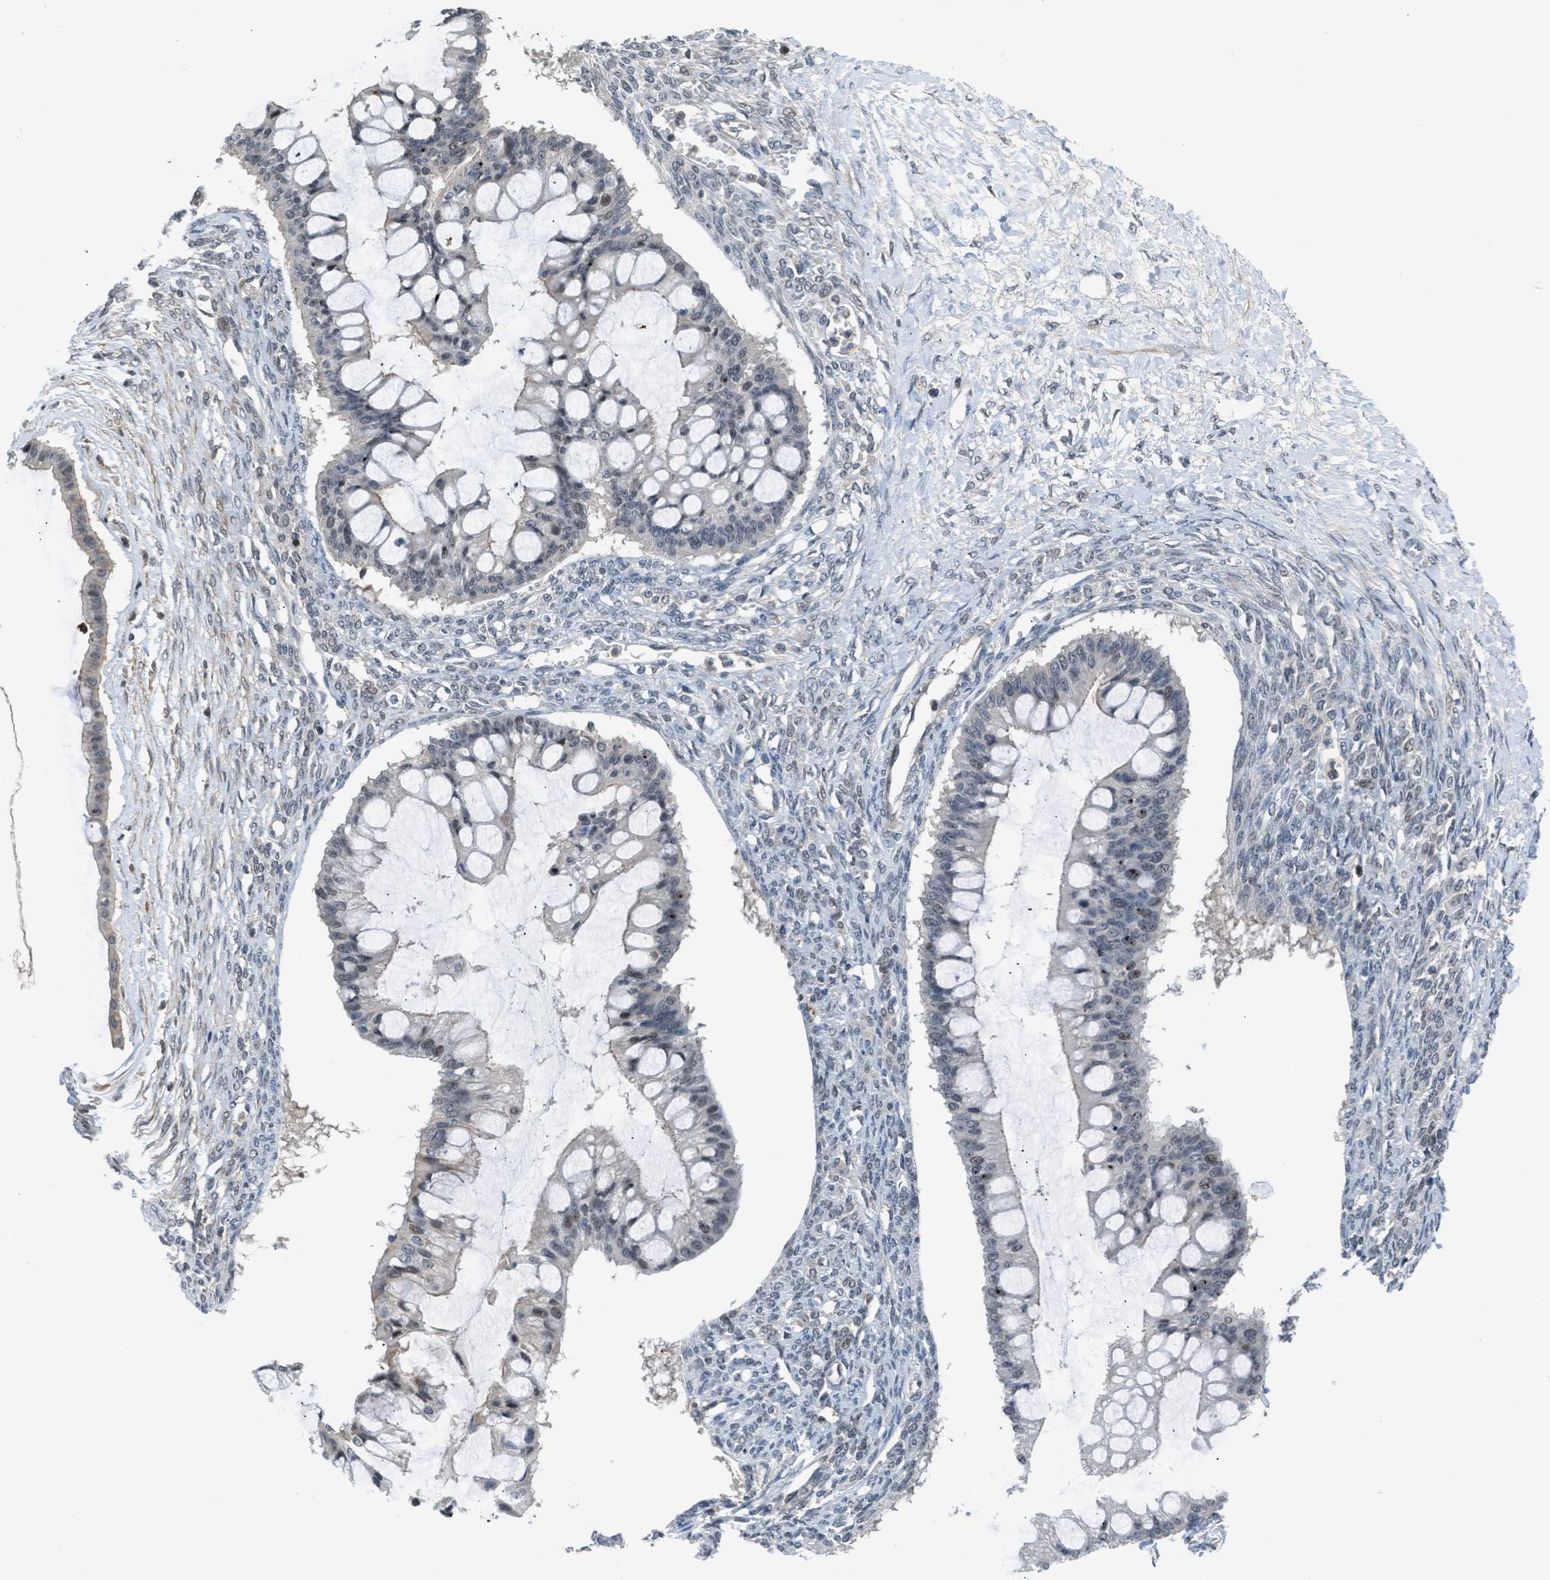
{"staining": {"intensity": "weak", "quantity": "<25%", "location": "nuclear"}, "tissue": "ovarian cancer", "cell_type": "Tumor cells", "image_type": "cancer", "snomed": [{"axis": "morphology", "description": "Cystadenocarcinoma, mucinous, NOS"}, {"axis": "topography", "description": "Ovary"}], "caption": "Histopathology image shows no protein expression in tumor cells of ovarian cancer (mucinous cystadenocarcinoma) tissue.", "gene": "TTBK2", "patient": {"sex": "female", "age": 73}}